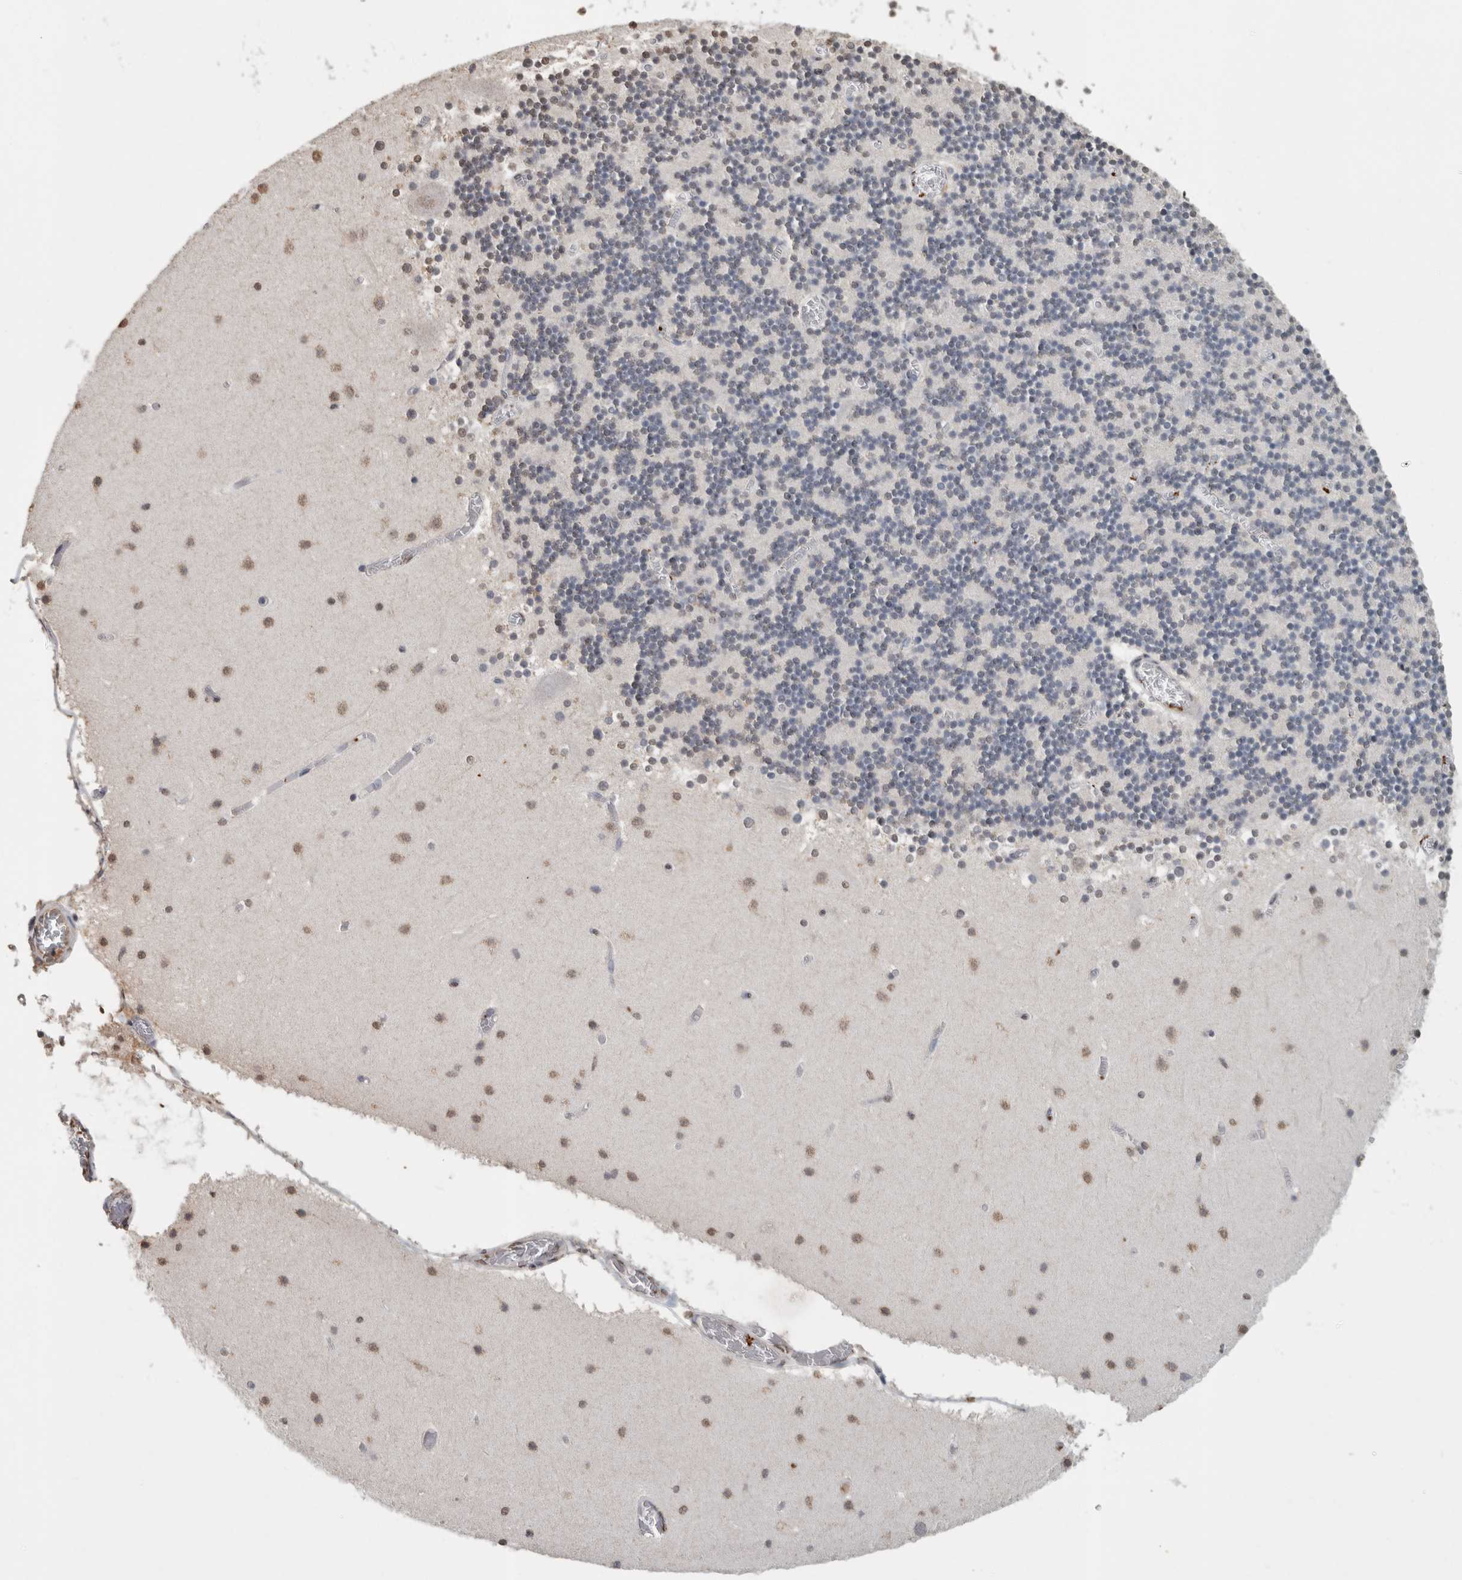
{"staining": {"intensity": "negative", "quantity": "none", "location": "none"}, "tissue": "cerebellum", "cell_type": "Cells in granular layer", "image_type": "normal", "snomed": [{"axis": "morphology", "description": "Normal tissue, NOS"}, {"axis": "topography", "description": "Cerebellum"}], "caption": "Immunohistochemical staining of benign cerebellum exhibits no significant positivity in cells in granular layer.", "gene": "LTBP1", "patient": {"sex": "female", "age": 28}}